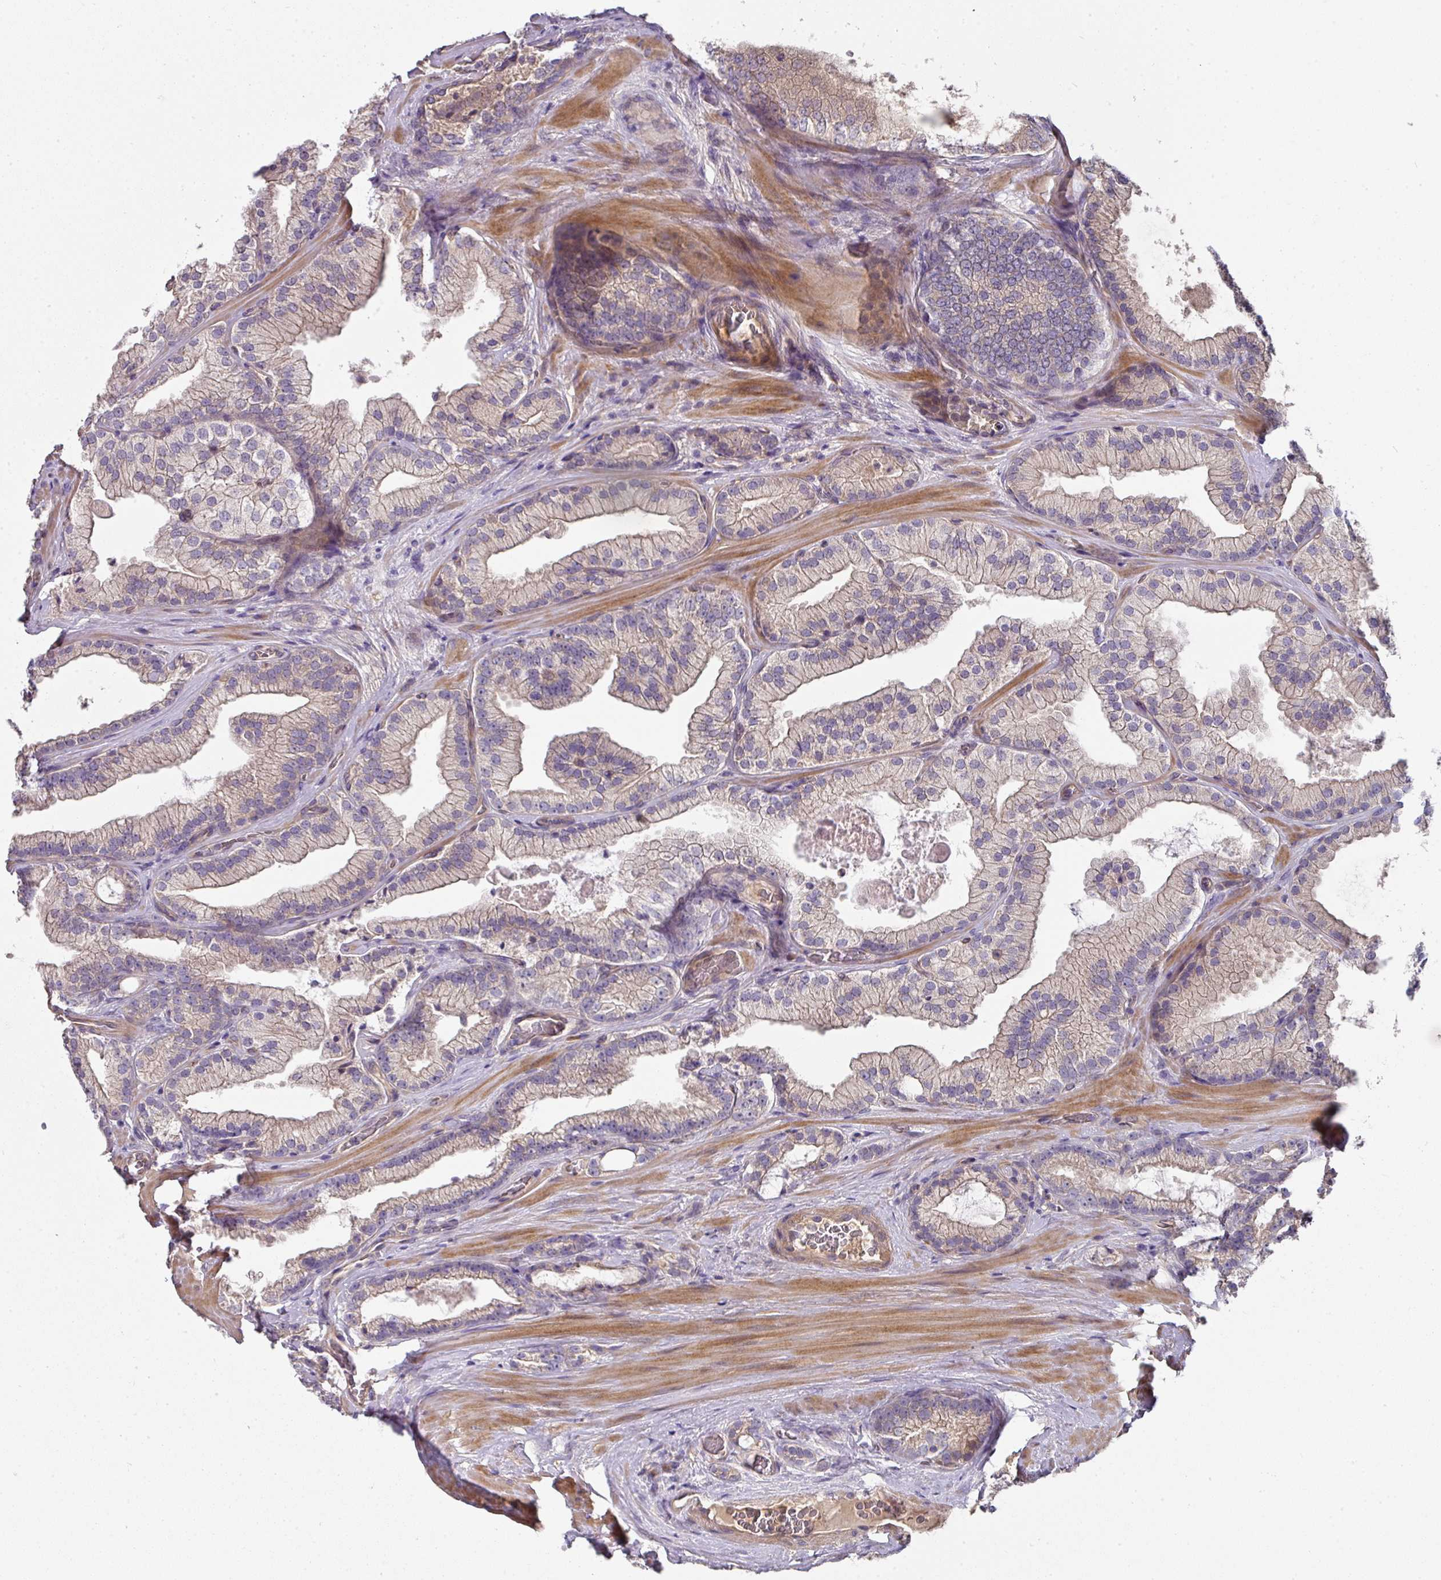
{"staining": {"intensity": "weak", "quantity": "25%-75%", "location": "cytoplasmic/membranous"}, "tissue": "prostate cancer", "cell_type": "Tumor cells", "image_type": "cancer", "snomed": [{"axis": "morphology", "description": "Adenocarcinoma, High grade"}, {"axis": "topography", "description": "Prostate"}], "caption": "A histopathology image showing weak cytoplasmic/membranous positivity in approximately 25%-75% of tumor cells in adenocarcinoma (high-grade) (prostate), as visualized by brown immunohistochemical staining.", "gene": "C4orf48", "patient": {"sex": "male", "age": 68}}